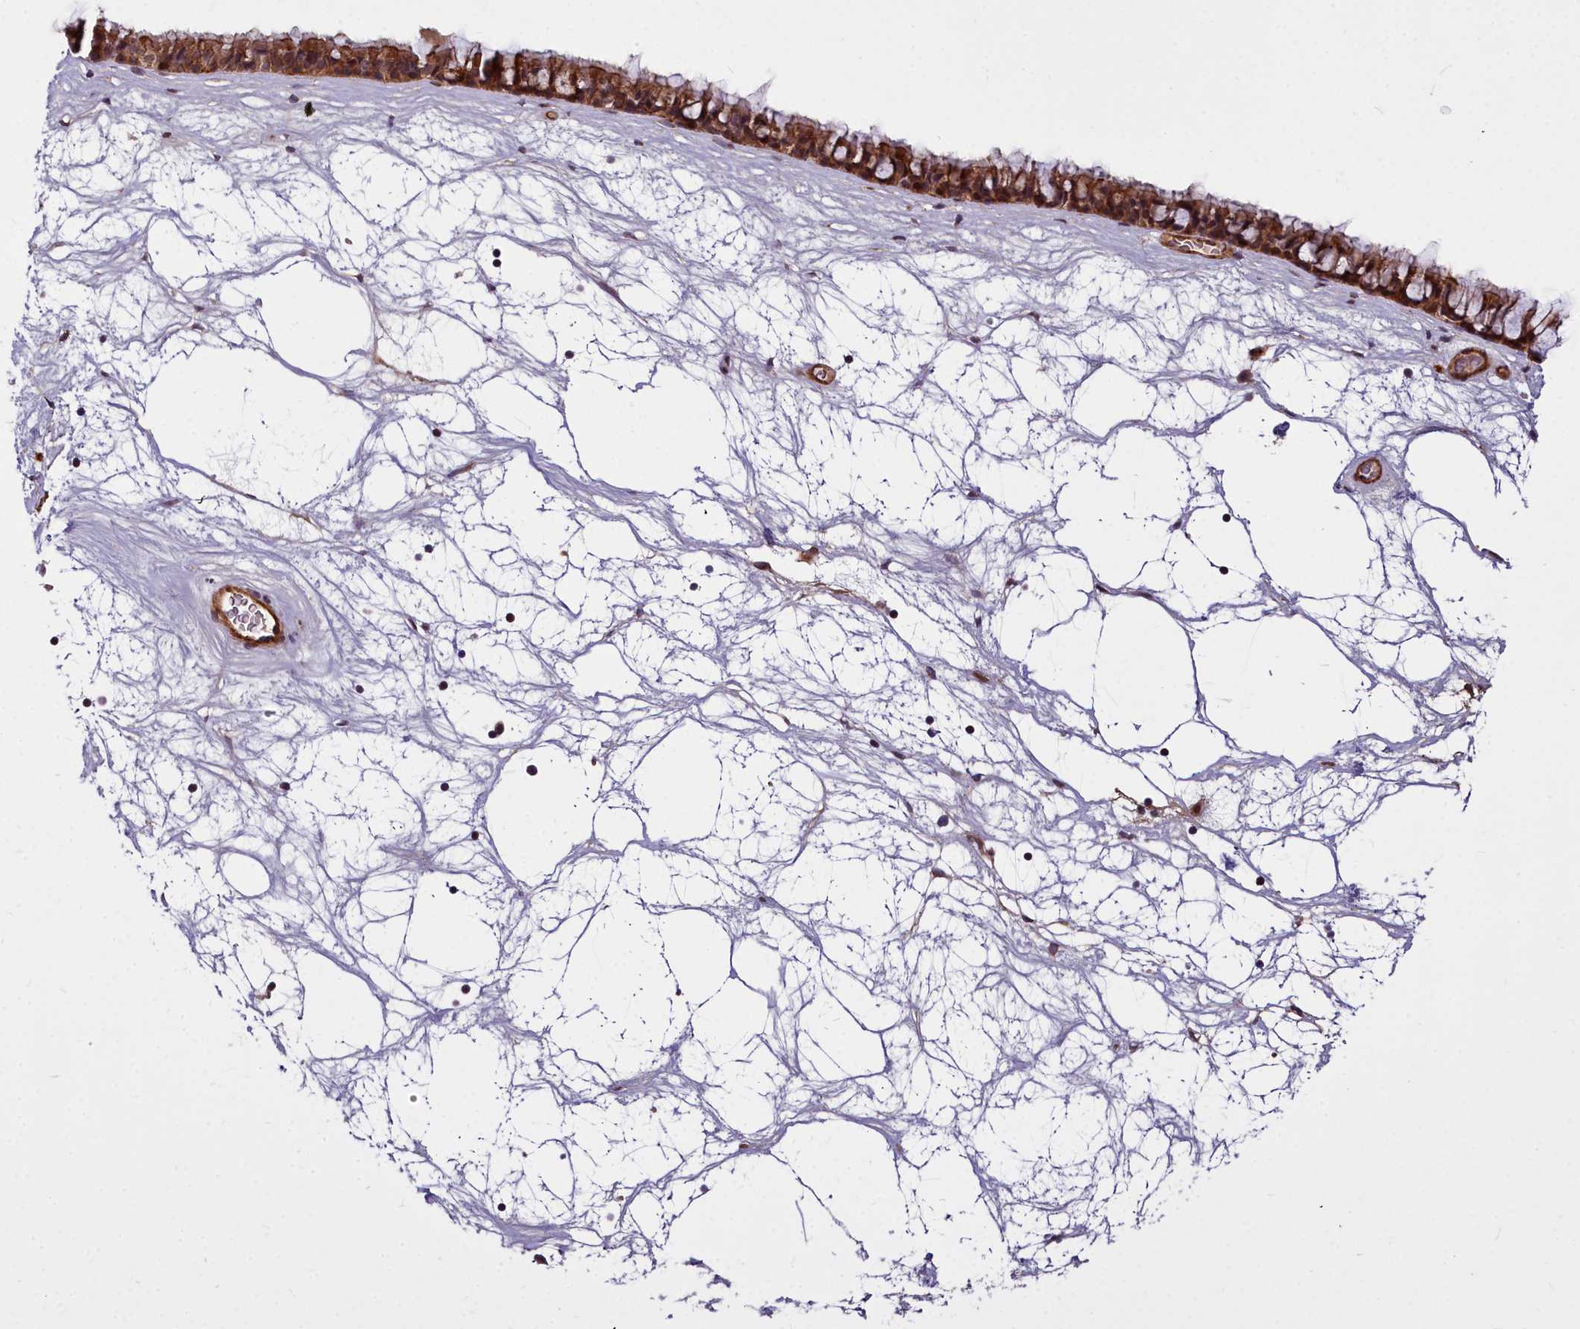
{"staining": {"intensity": "moderate", "quantity": ">75%", "location": "cytoplasmic/membranous,nuclear"}, "tissue": "nasopharynx", "cell_type": "Respiratory epithelial cells", "image_type": "normal", "snomed": [{"axis": "morphology", "description": "Normal tissue, NOS"}, {"axis": "topography", "description": "Nasopharynx"}], "caption": "Immunohistochemistry (IHC) photomicrograph of normal nasopharynx: human nasopharynx stained using IHC reveals medium levels of moderate protein expression localized specifically in the cytoplasmic/membranous,nuclear of respiratory epithelial cells, appearing as a cytoplasmic/membranous,nuclear brown color.", "gene": "GLYATL3", "patient": {"sex": "male", "age": 64}}